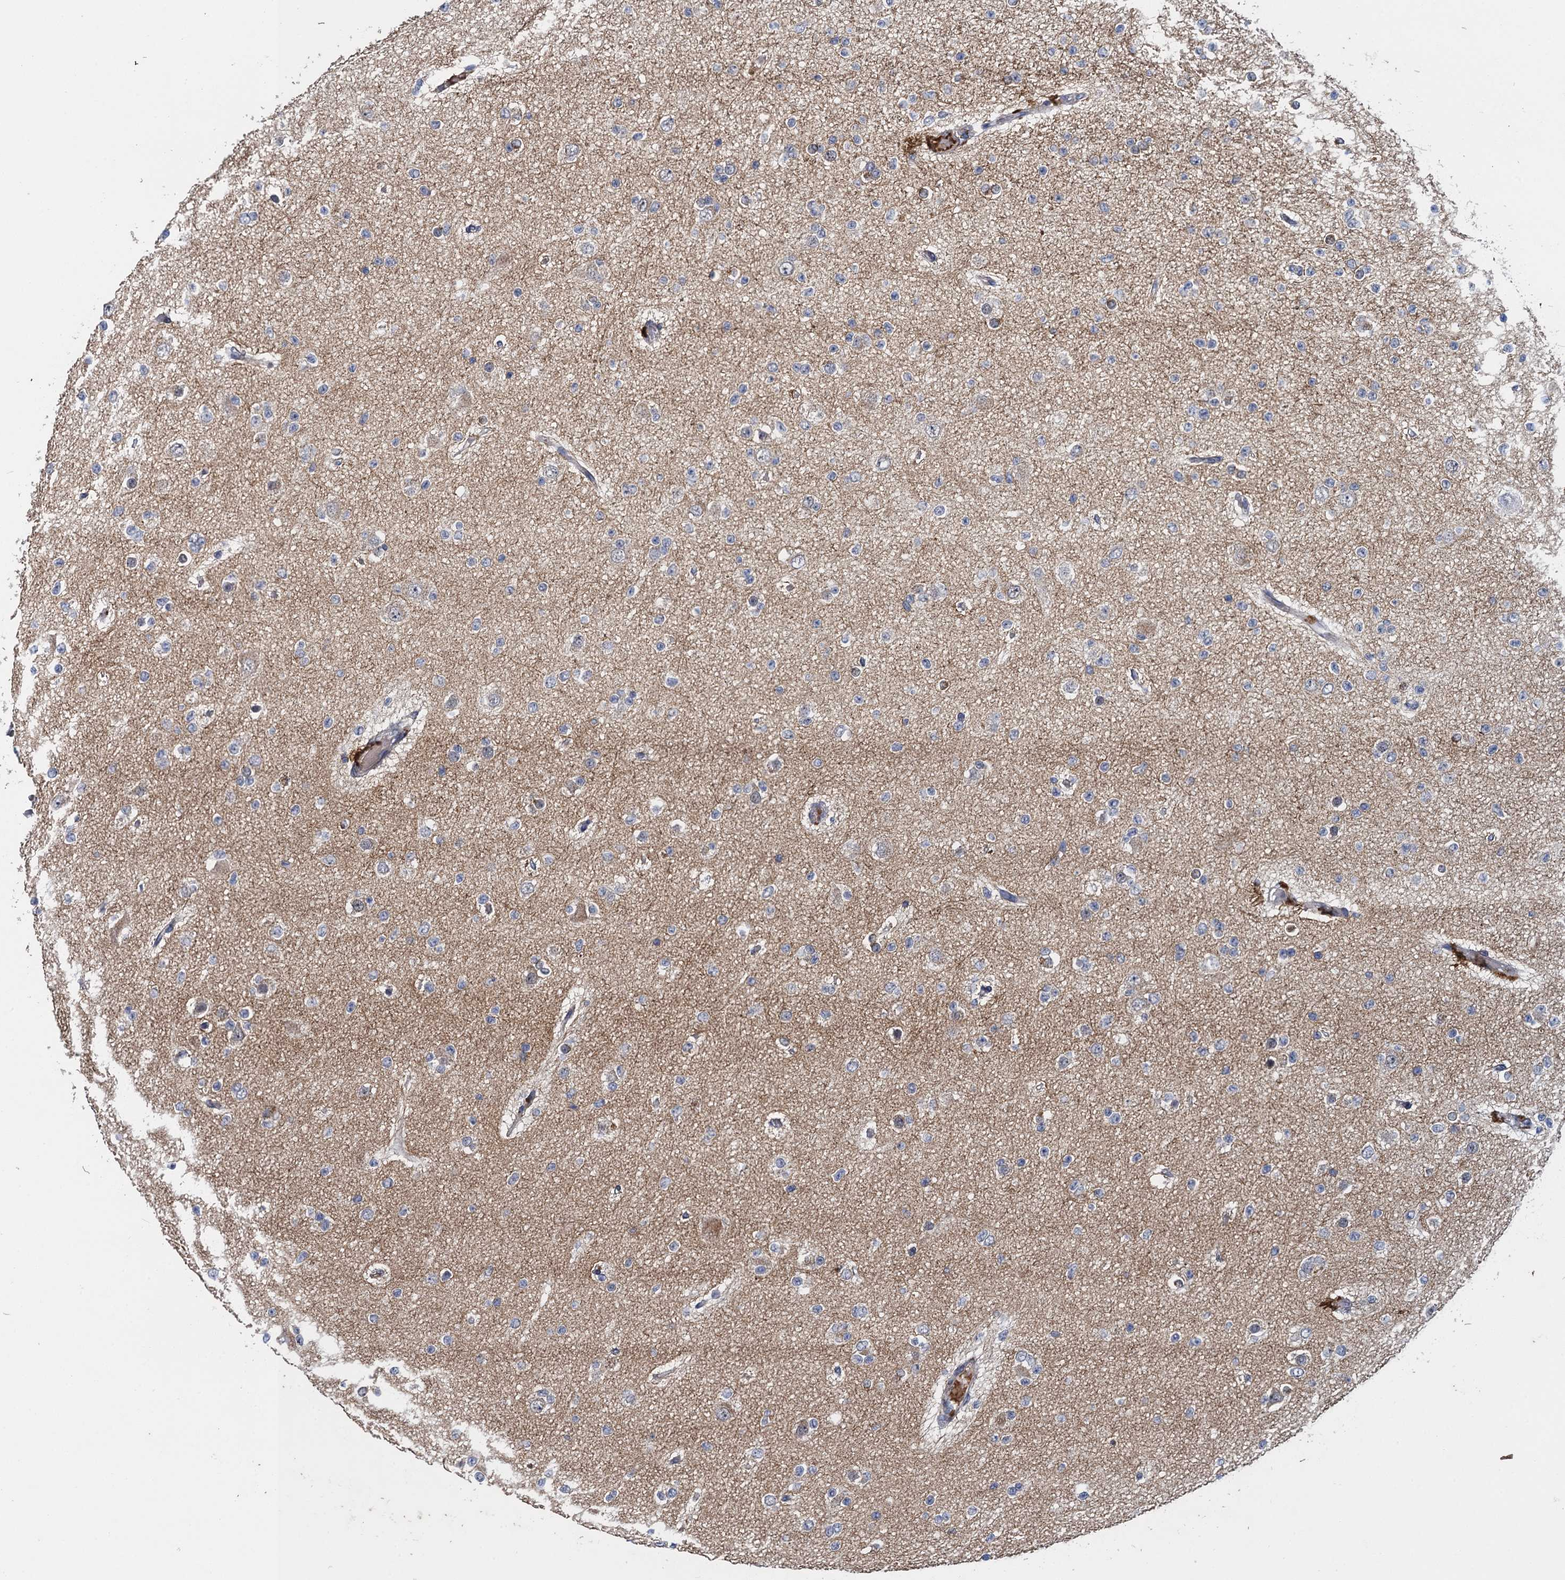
{"staining": {"intensity": "negative", "quantity": "none", "location": "none"}, "tissue": "glioma", "cell_type": "Tumor cells", "image_type": "cancer", "snomed": [{"axis": "morphology", "description": "Glioma, malignant, Low grade"}, {"axis": "topography", "description": "Brain"}], "caption": "IHC of human glioma exhibits no staining in tumor cells. (Brightfield microscopy of DAB (3,3'-diaminobenzidine) immunohistochemistry (IHC) at high magnification).", "gene": "MDM1", "patient": {"sex": "female", "age": 22}}